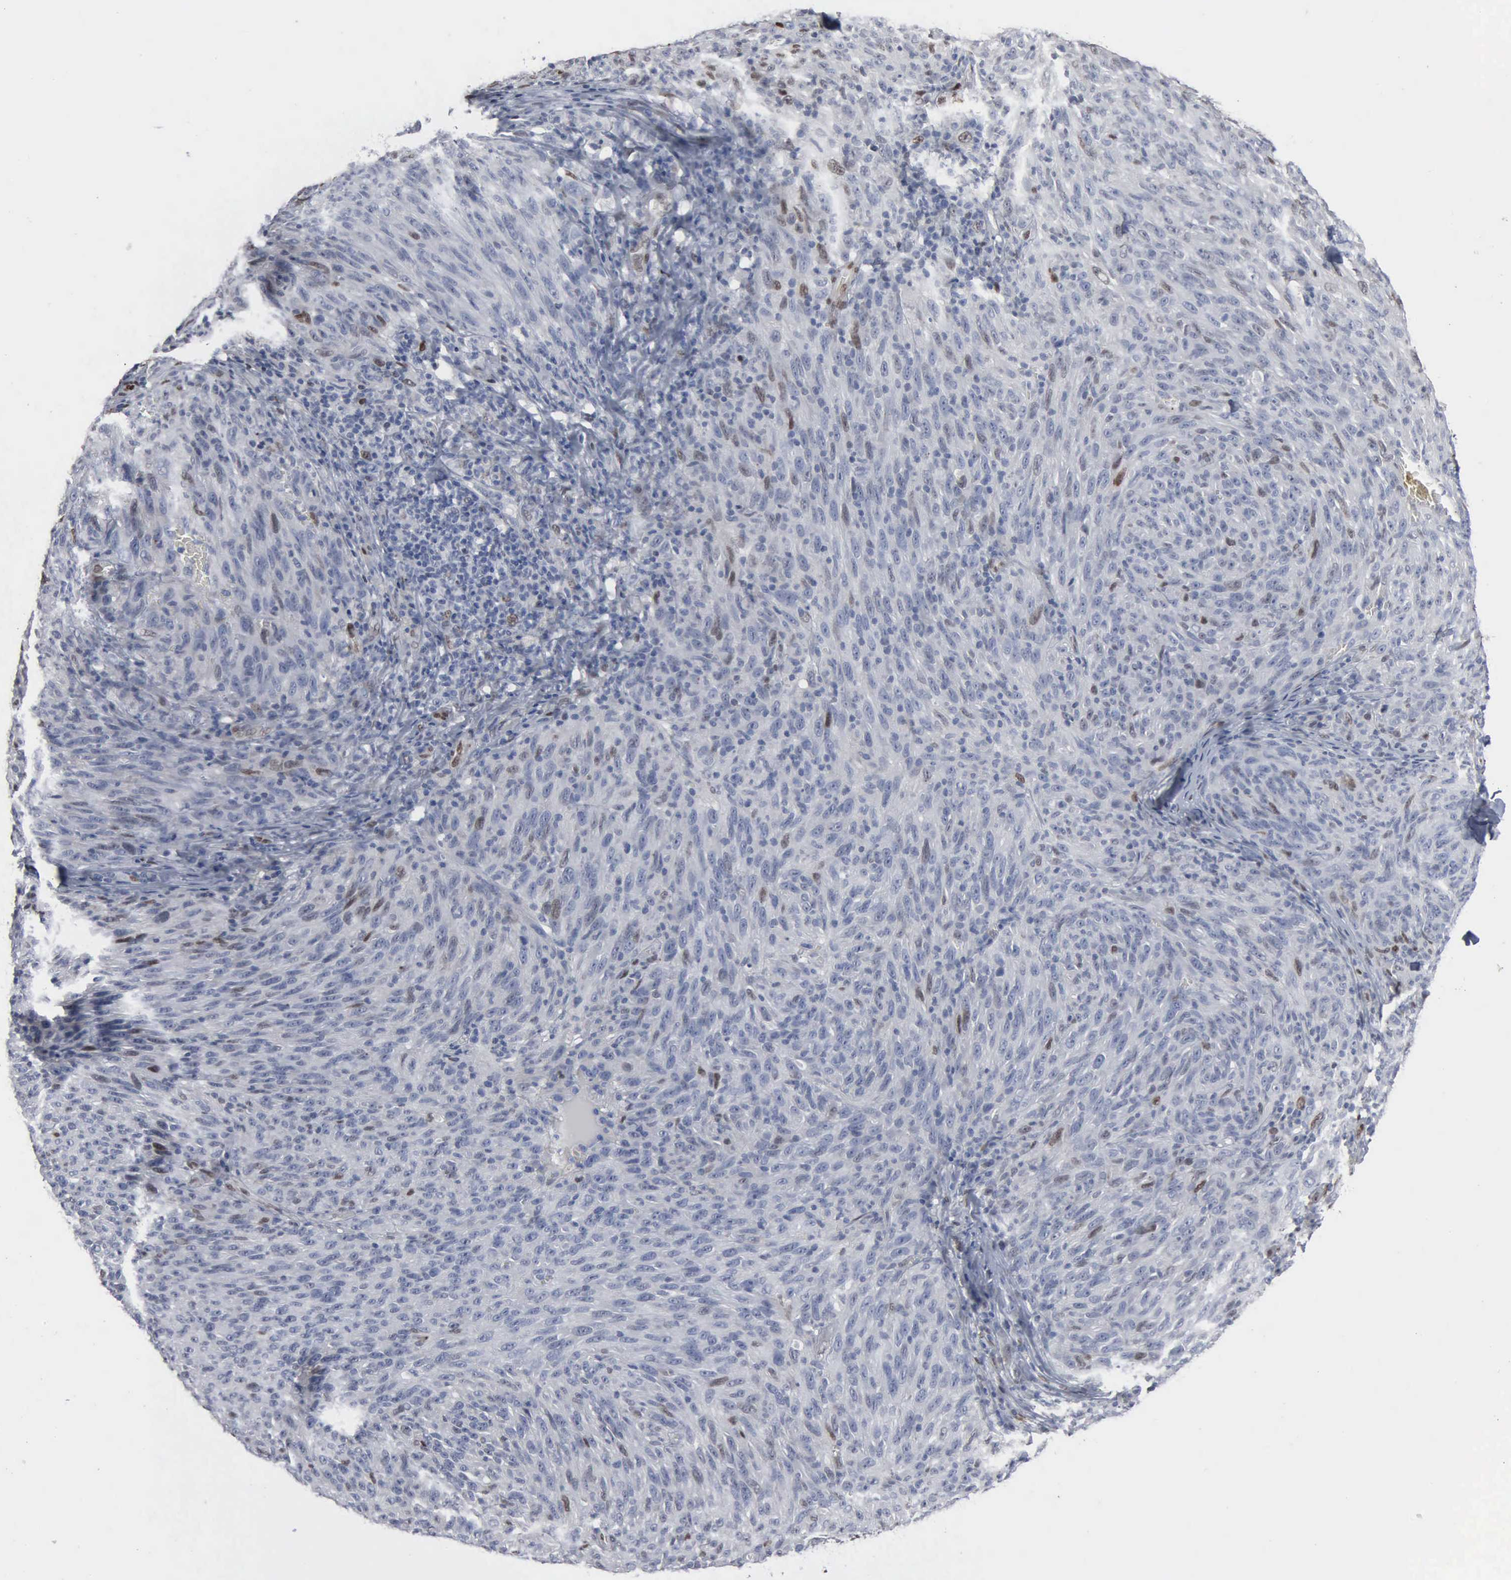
{"staining": {"intensity": "negative", "quantity": "none", "location": "none"}, "tissue": "melanoma", "cell_type": "Tumor cells", "image_type": "cancer", "snomed": [{"axis": "morphology", "description": "Malignant melanoma, NOS"}, {"axis": "topography", "description": "Skin"}], "caption": "Immunohistochemistry (IHC) photomicrograph of neoplastic tissue: malignant melanoma stained with DAB (3,3'-diaminobenzidine) exhibits no significant protein expression in tumor cells.", "gene": "FGF2", "patient": {"sex": "male", "age": 76}}